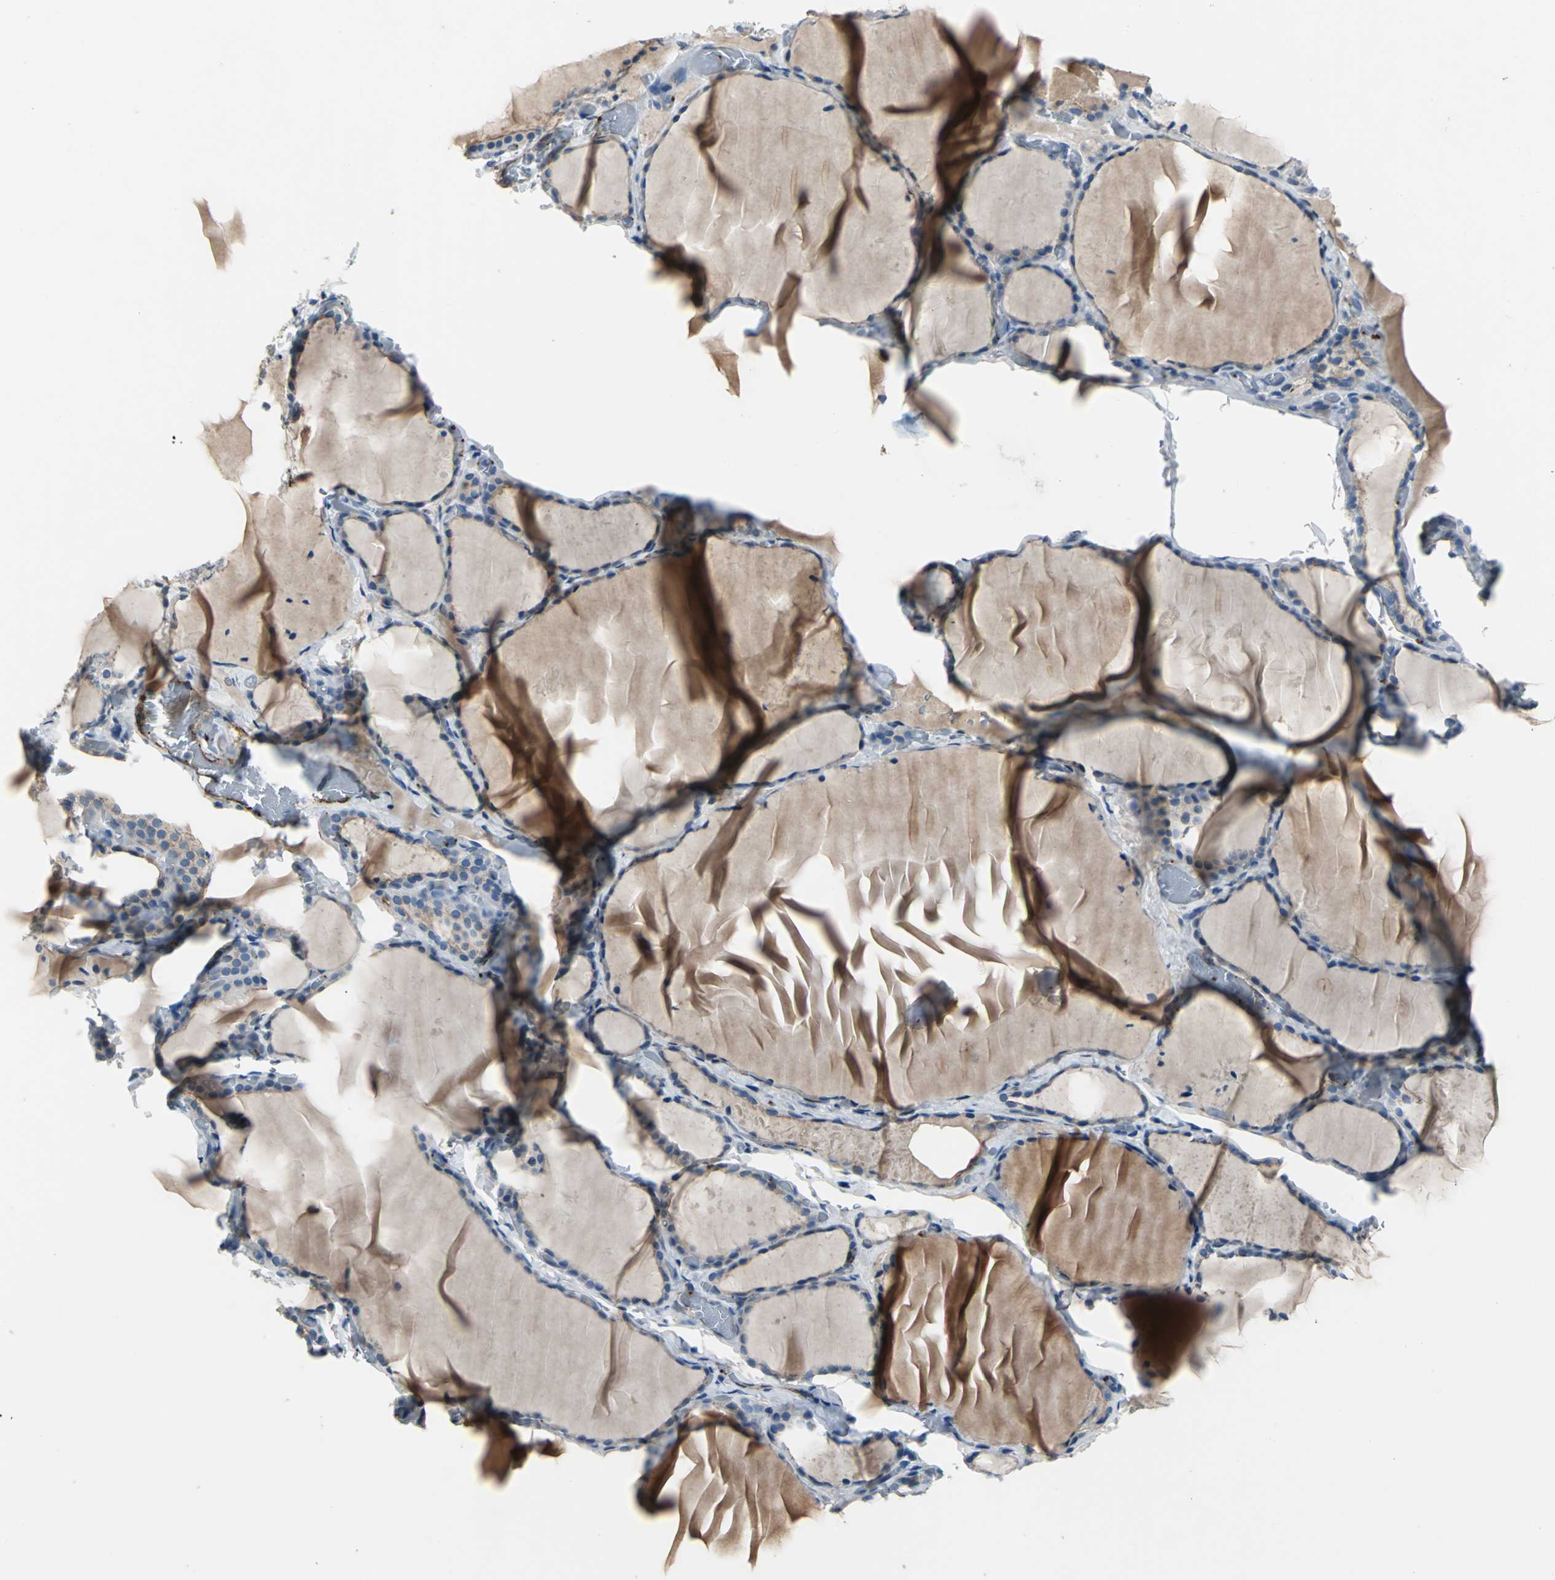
{"staining": {"intensity": "moderate", "quantity": "<25%", "location": "cytoplasmic/membranous"}, "tissue": "thyroid gland", "cell_type": "Glandular cells", "image_type": "normal", "snomed": [{"axis": "morphology", "description": "Normal tissue, NOS"}, {"axis": "topography", "description": "Thyroid gland"}], "caption": "Moderate cytoplasmic/membranous positivity is present in about <25% of glandular cells in benign thyroid gland.", "gene": "SELP", "patient": {"sex": "female", "age": 22}}